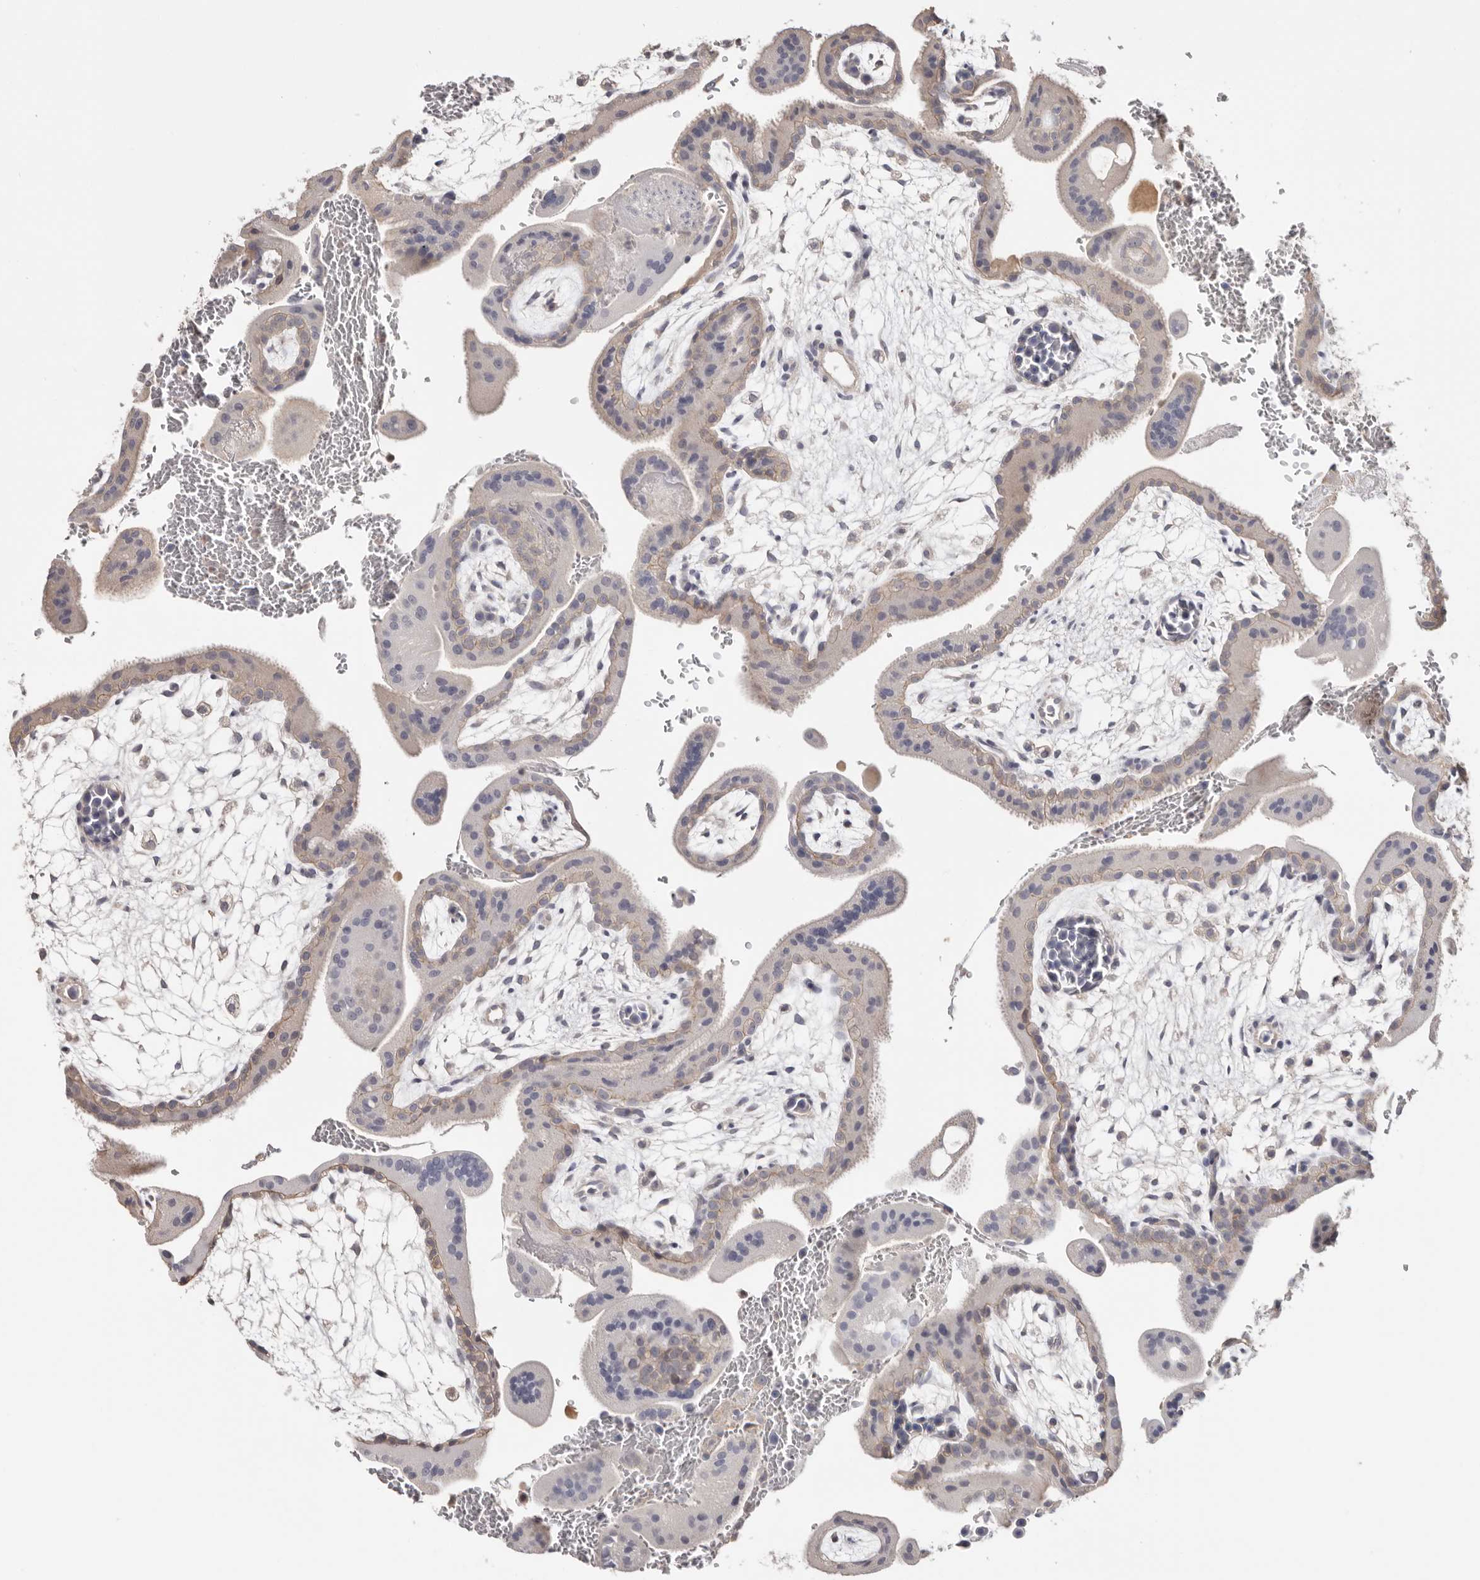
{"staining": {"intensity": "weak", "quantity": ">75%", "location": "cytoplasmic/membranous"}, "tissue": "placenta", "cell_type": "Decidual cells", "image_type": "normal", "snomed": [{"axis": "morphology", "description": "Normal tissue, NOS"}, {"axis": "topography", "description": "Placenta"}], "caption": "A high-resolution micrograph shows IHC staining of benign placenta, which demonstrates weak cytoplasmic/membranous expression in about >75% of decidual cells.", "gene": "S100A14", "patient": {"sex": "female", "age": 35}}